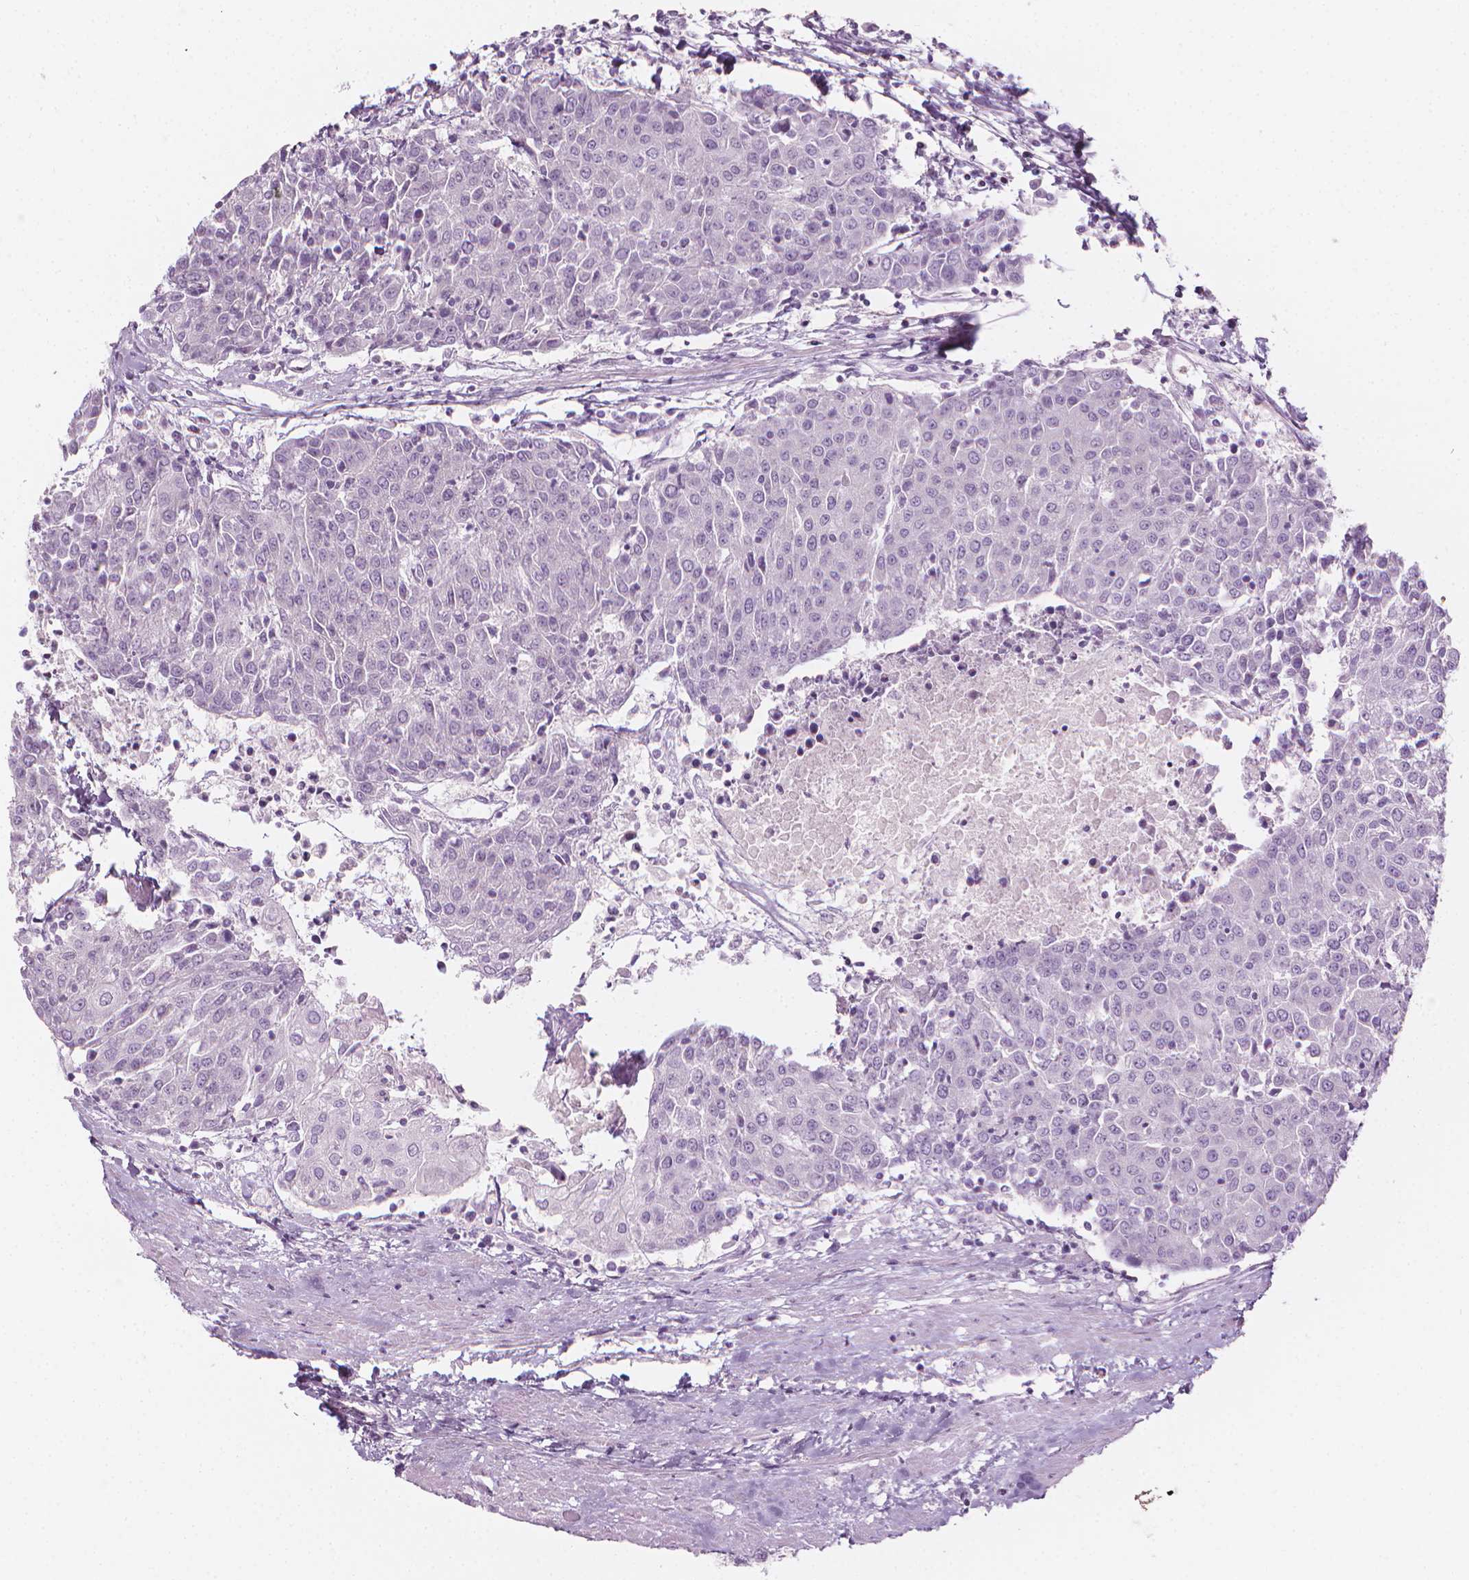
{"staining": {"intensity": "negative", "quantity": "none", "location": "none"}, "tissue": "urothelial cancer", "cell_type": "Tumor cells", "image_type": "cancer", "snomed": [{"axis": "morphology", "description": "Urothelial carcinoma, High grade"}, {"axis": "topography", "description": "Urinary bladder"}], "caption": "High power microscopy micrograph of an immunohistochemistry photomicrograph of urothelial carcinoma (high-grade), revealing no significant staining in tumor cells.", "gene": "SHMT1", "patient": {"sex": "female", "age": 85}}